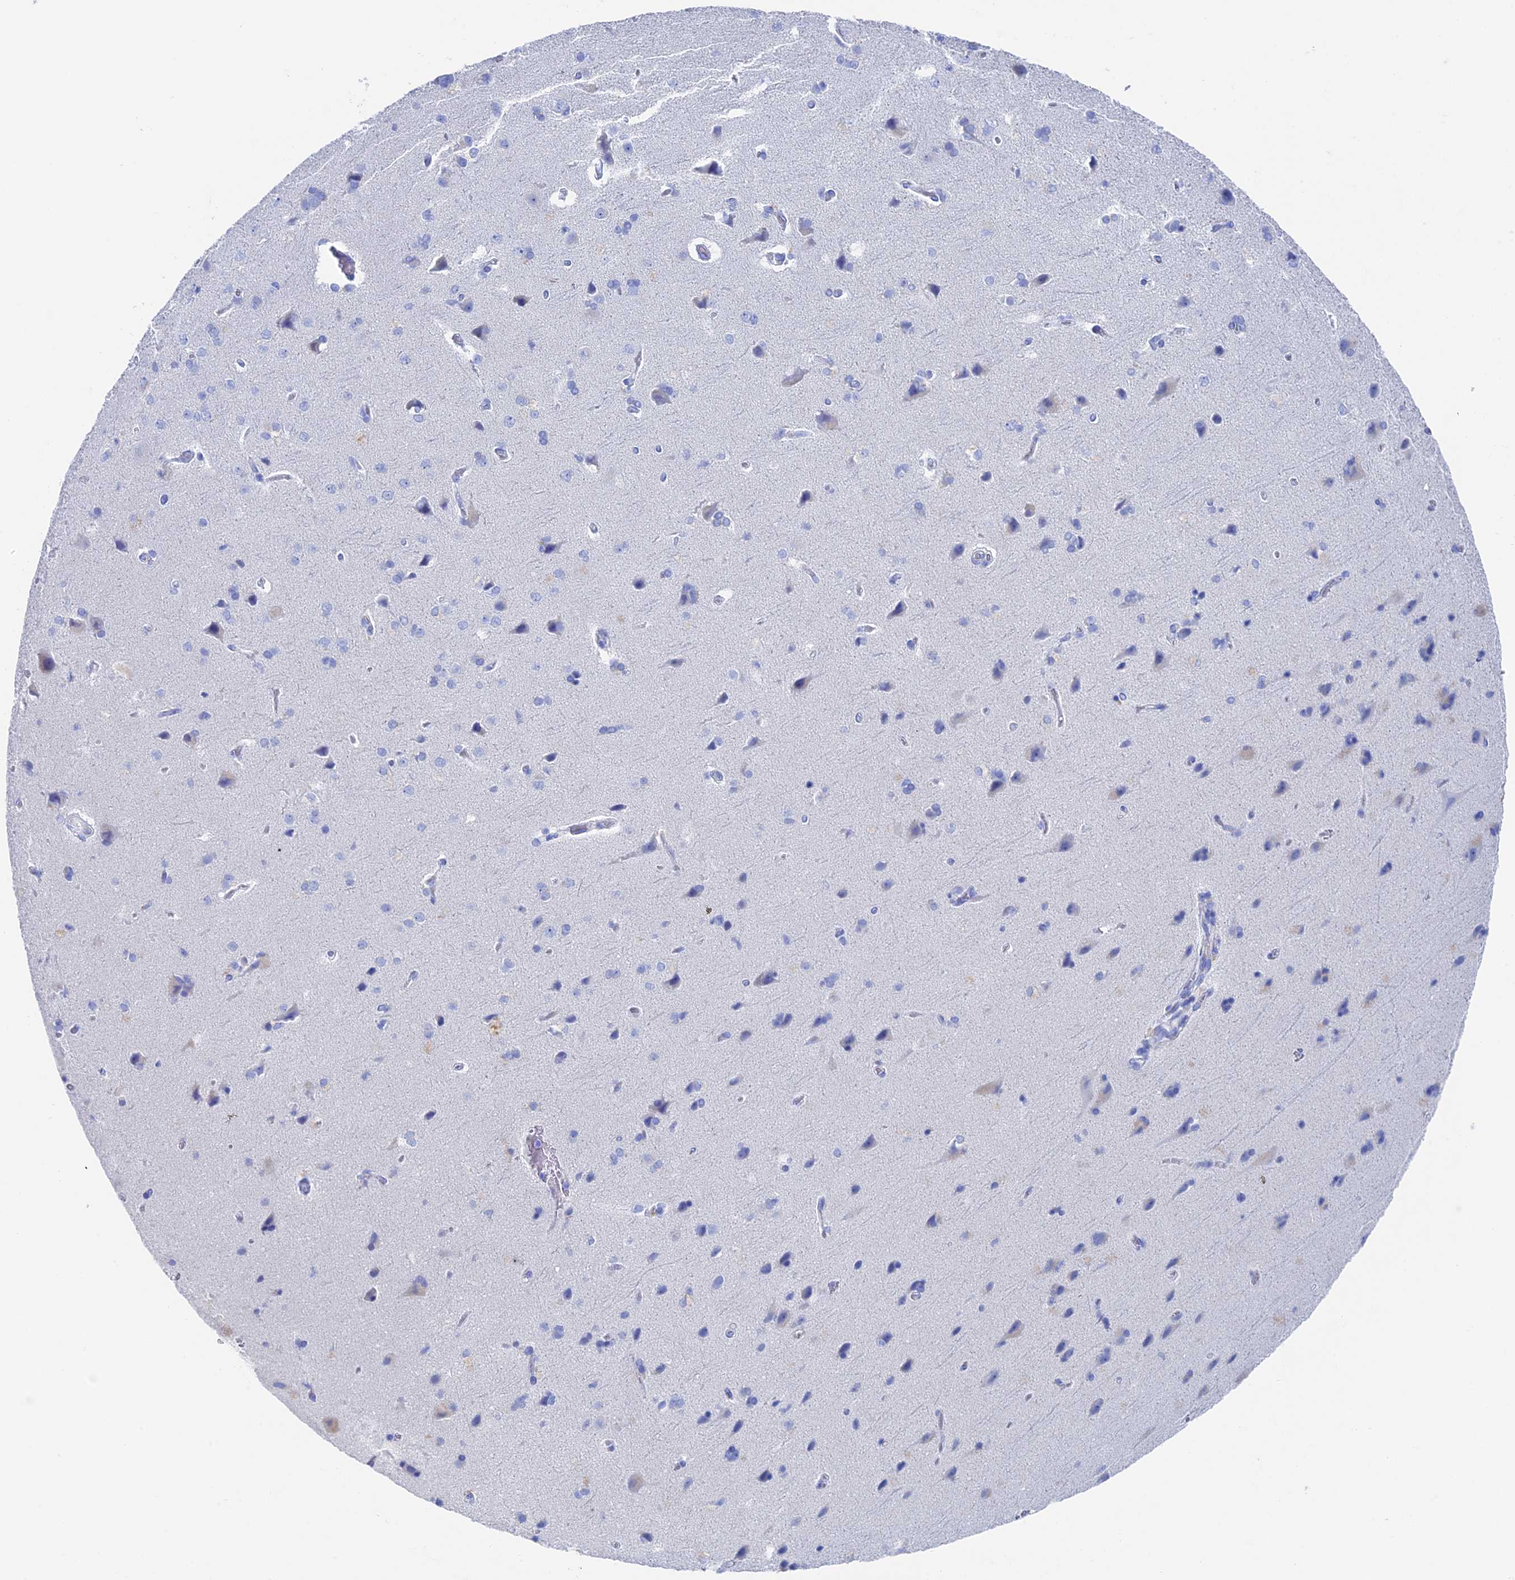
{"staining": {"intensity": "negative", "quantity": "none", "location": "none"}, "tissue": "cerebral cortex", "cell_type": "Endothelial cells", "image_type": "normal", "snomed": [{"axis": "morphology", "description": "Normal tissue, NOS"}, {"axis": "topography", "description": "Cerebral cortex"}], "caption": "Immunohistochemistry histopathology image of normal human cerebral cortex stained for a protein (brown), which exhibits no staining in endothelial cells.", "gene": "UNC119", "patient": {"sex": "male", "age": 62}}